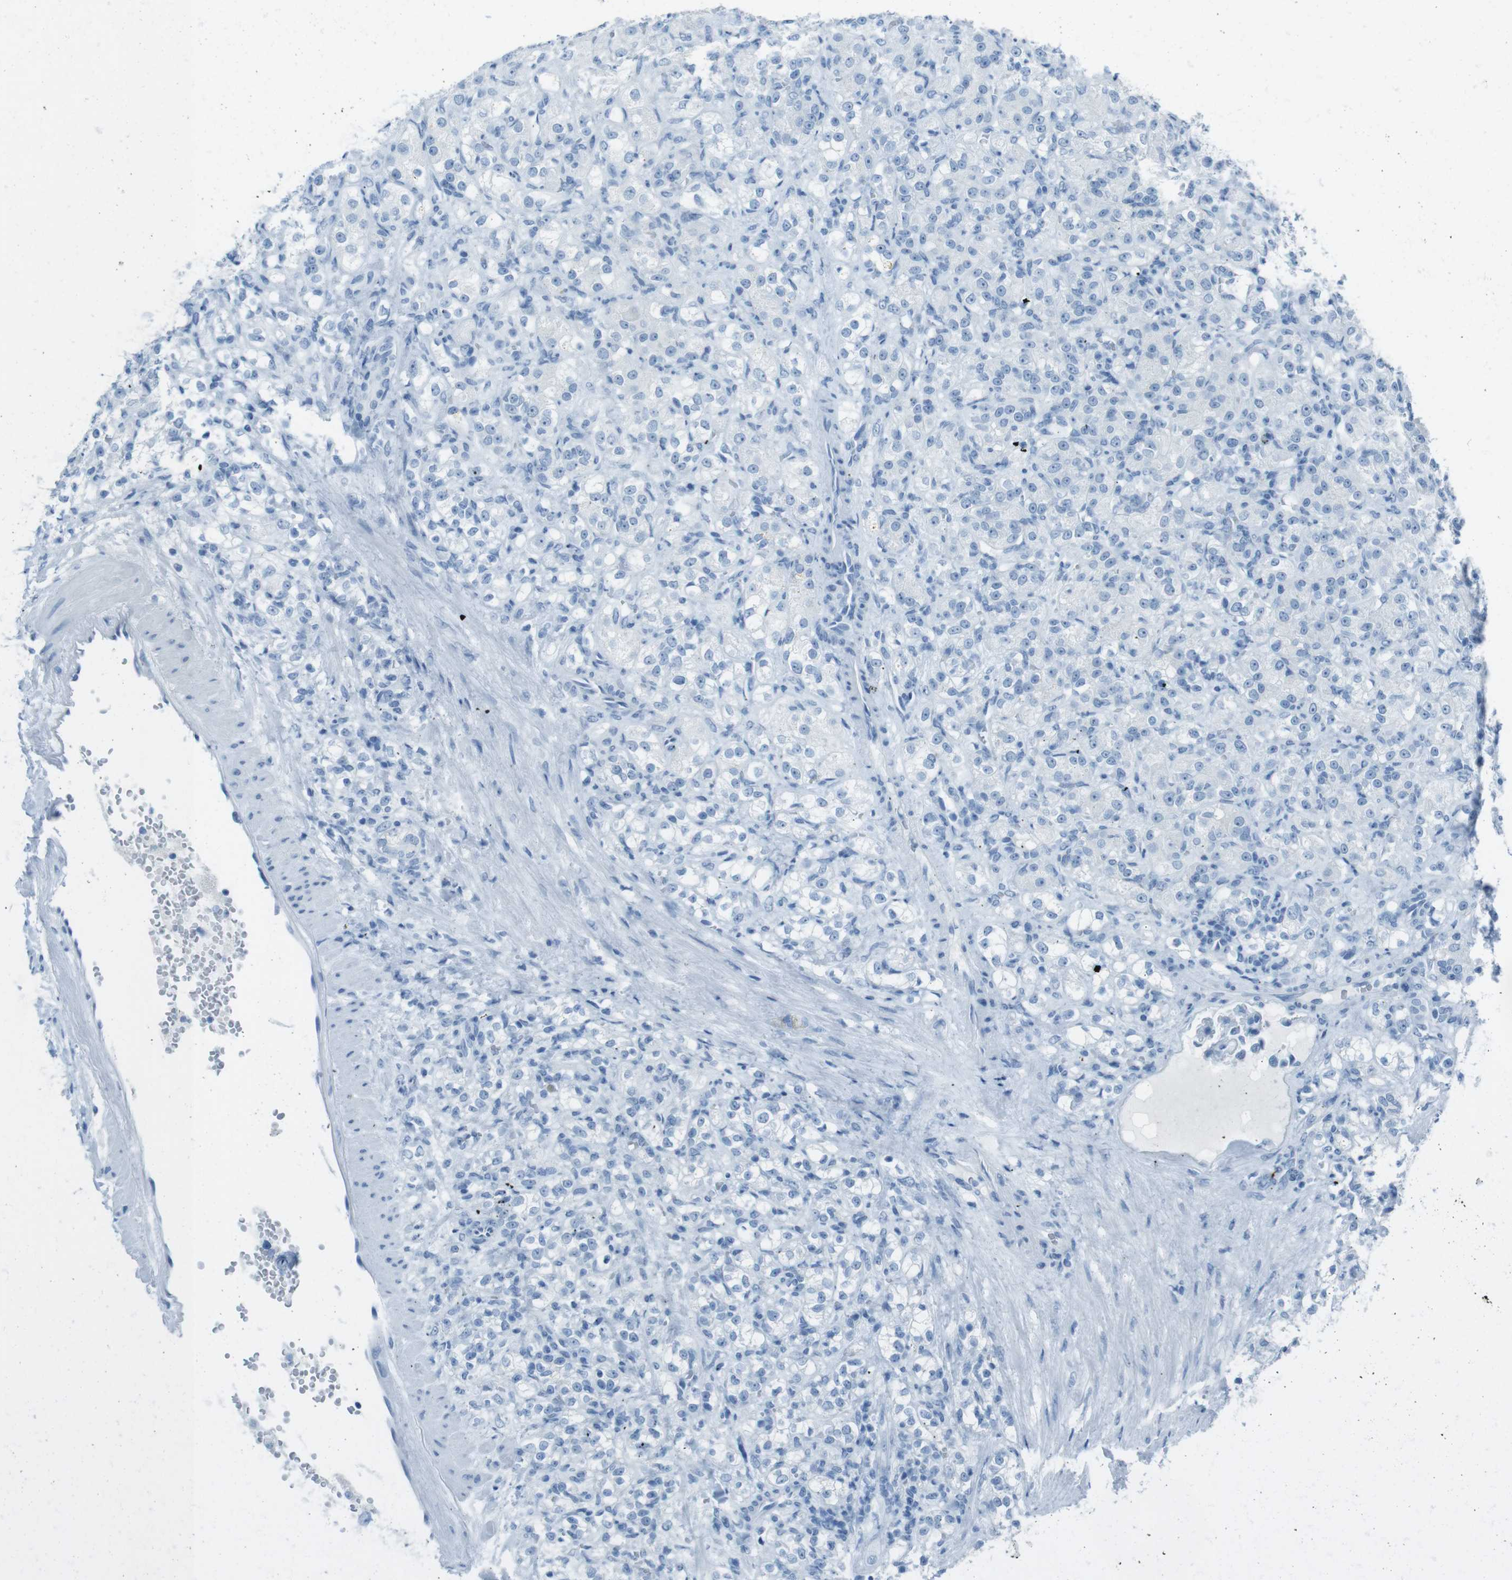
{"staining": {"intensity": "negative", "quantity": "none", "location": "none"}, "tissue": "renal cancer", "cell_type": "Tumor cells", "image_type": "cancer", "snomed": [{"axis": "morphology", "description": "Adenocarcinoma, NOS"}, {"axis": "topography", "description": "Kidney"}], "caption": "Immunohistochemistry (IHC) of adenocarcinoma (renal) displays no staining in tumor cells.", "gene": "TMEM207", "patient": {"sex": "male", "age": 61}}